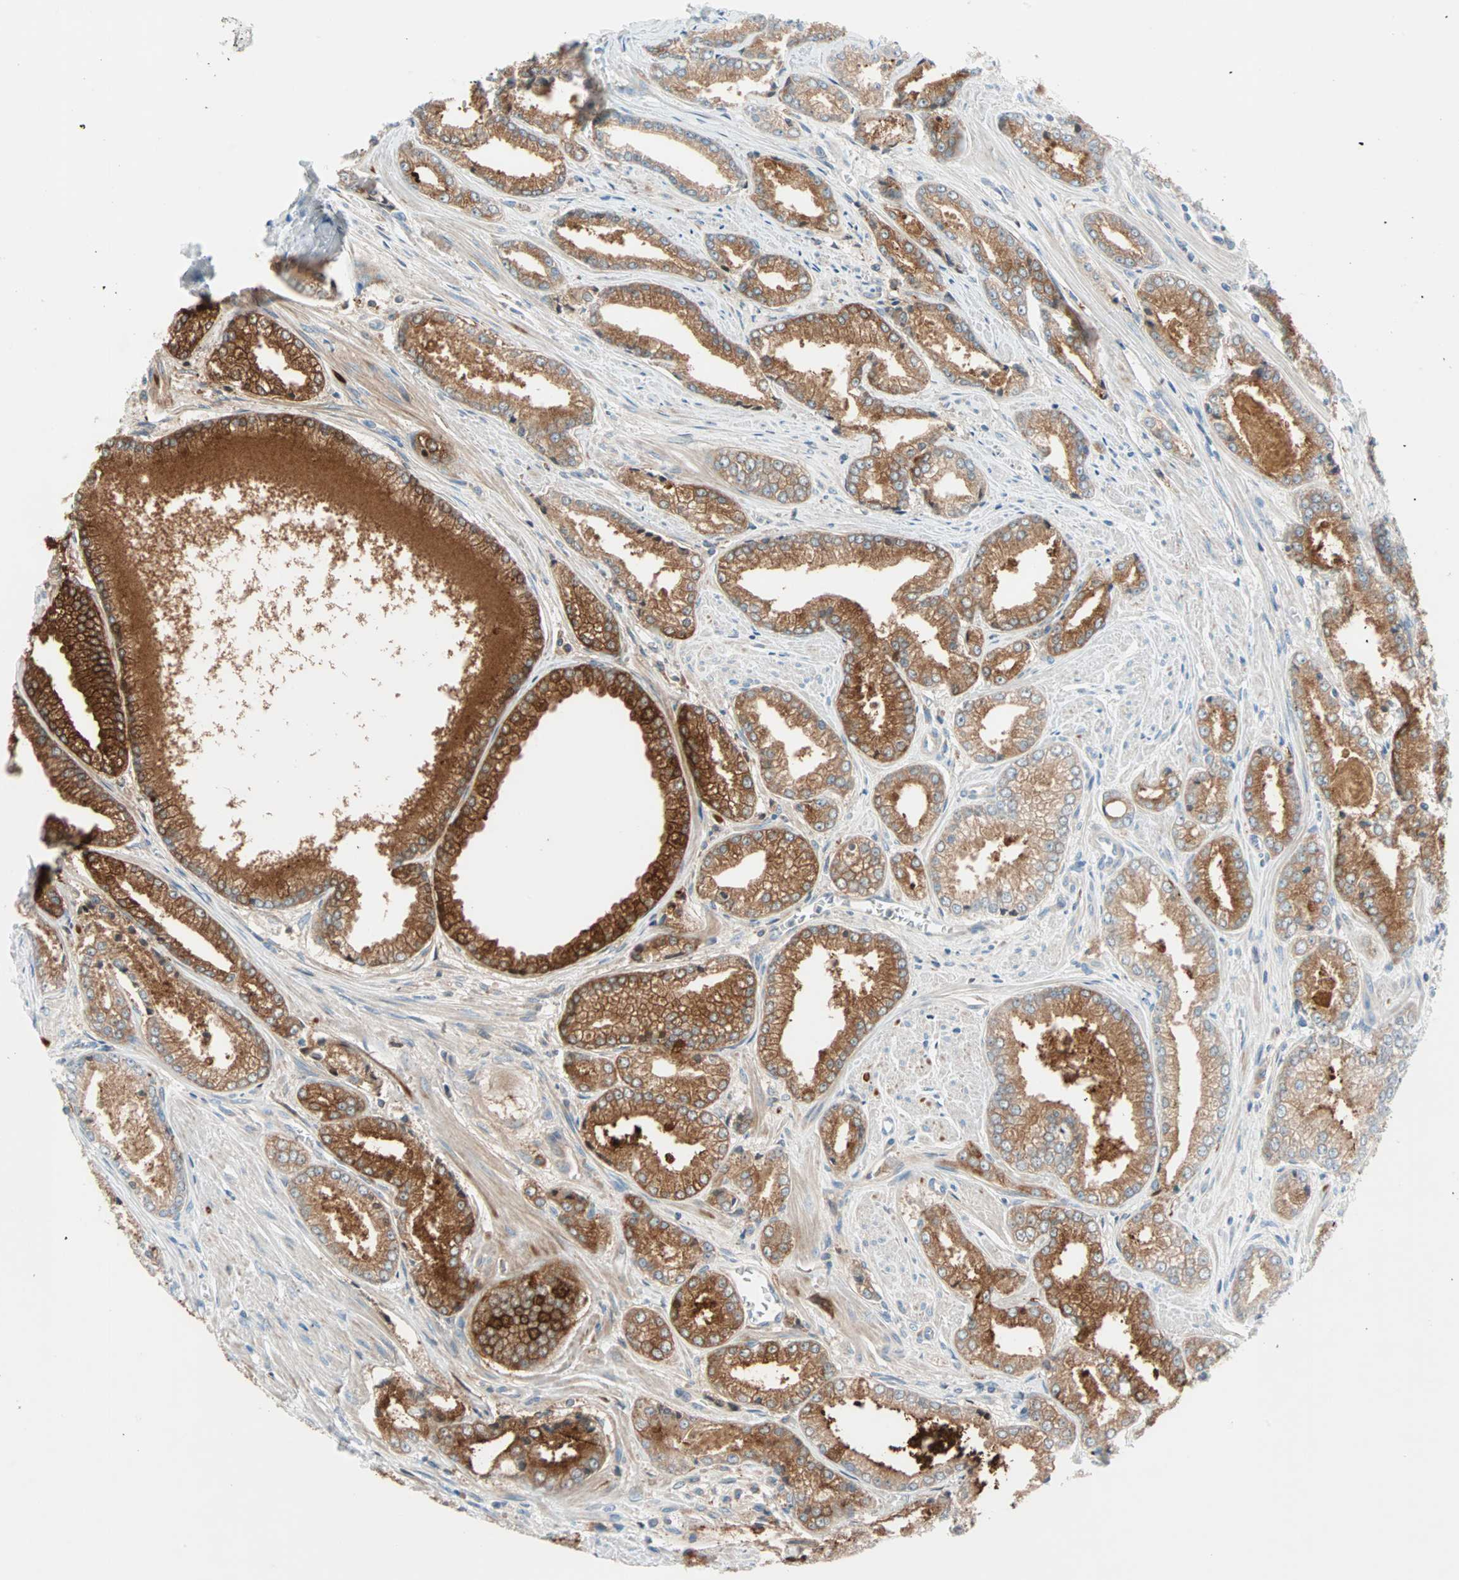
{"staining": {"intensity": "strong", "quantity": ">75%", "location": "cytoplasmic/membranous"}, "tissue": "prostate cancer", "cell_type": "Tumor cells", "image_type": "cancer", "snomed": [{"axis": "morphology", "description": "Adenocarcinoma, Low grade"}, {"axis": "topography", "description": "Prostate"}], "caption": "Prostate adenocarcinoma (low-grade) stained with a brown dye exhibits strong cytoplasmic/membranous positive expression in approximately >75% of tumor cells.", "gene": "TMEM163", "patient": {"sex": "male", "age": 64}}